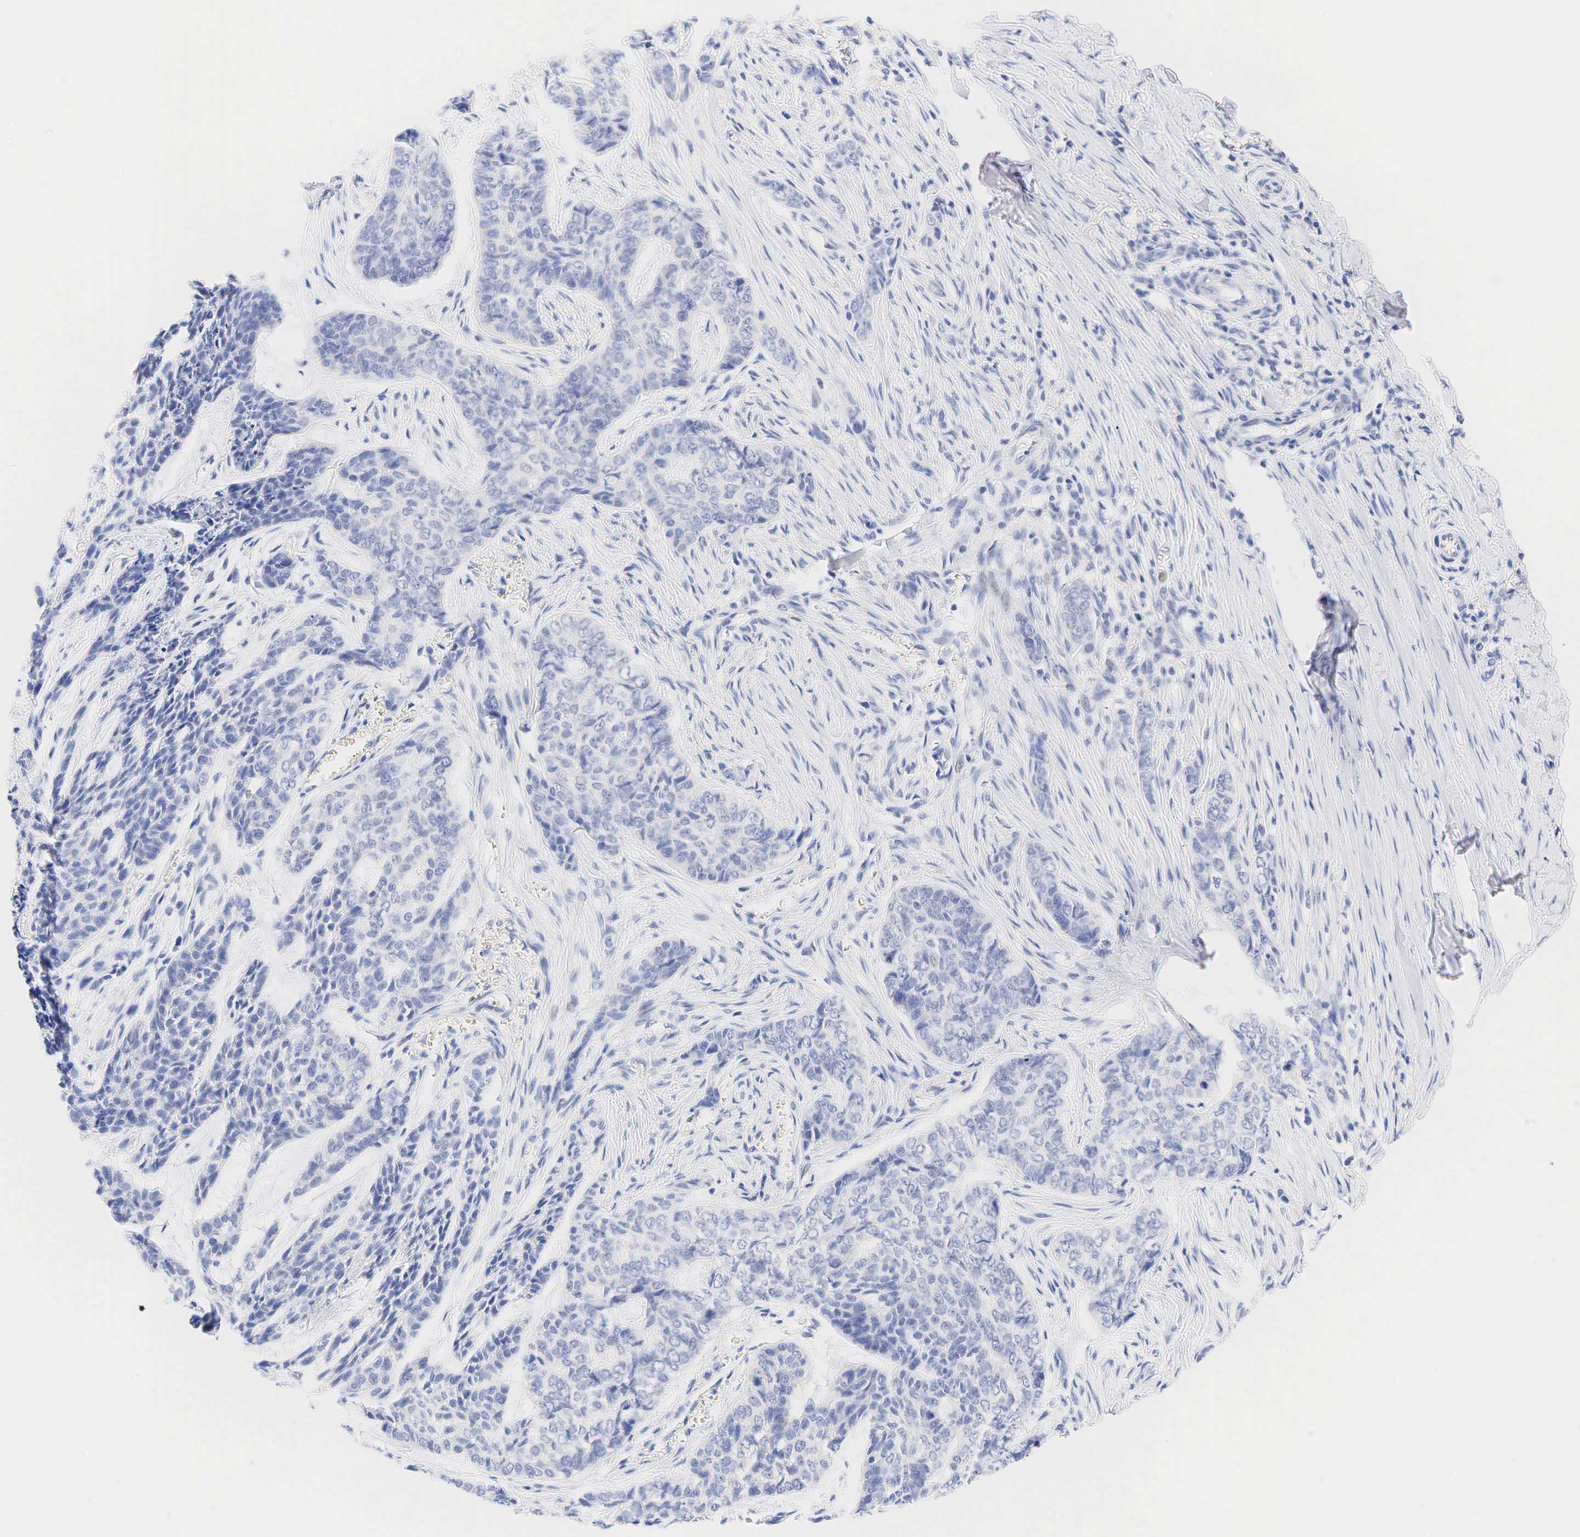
{"staining": {"intensity": "negative", "quantity": "none", "location": "none"}, "tissue": "skin cancer", "cell_type": "Tumor cells", "image_type": "cancer", "snomed": [{"axis": "morphology", "description": "Basal cell carcinoma"}, {"axis": "topography", "description": "Skin"}], "caption": "Tumor cells show no significant expression in skin basal cell carcinoma.", "gene": "AR", "patient": {"sex": "male", "age": 58}}